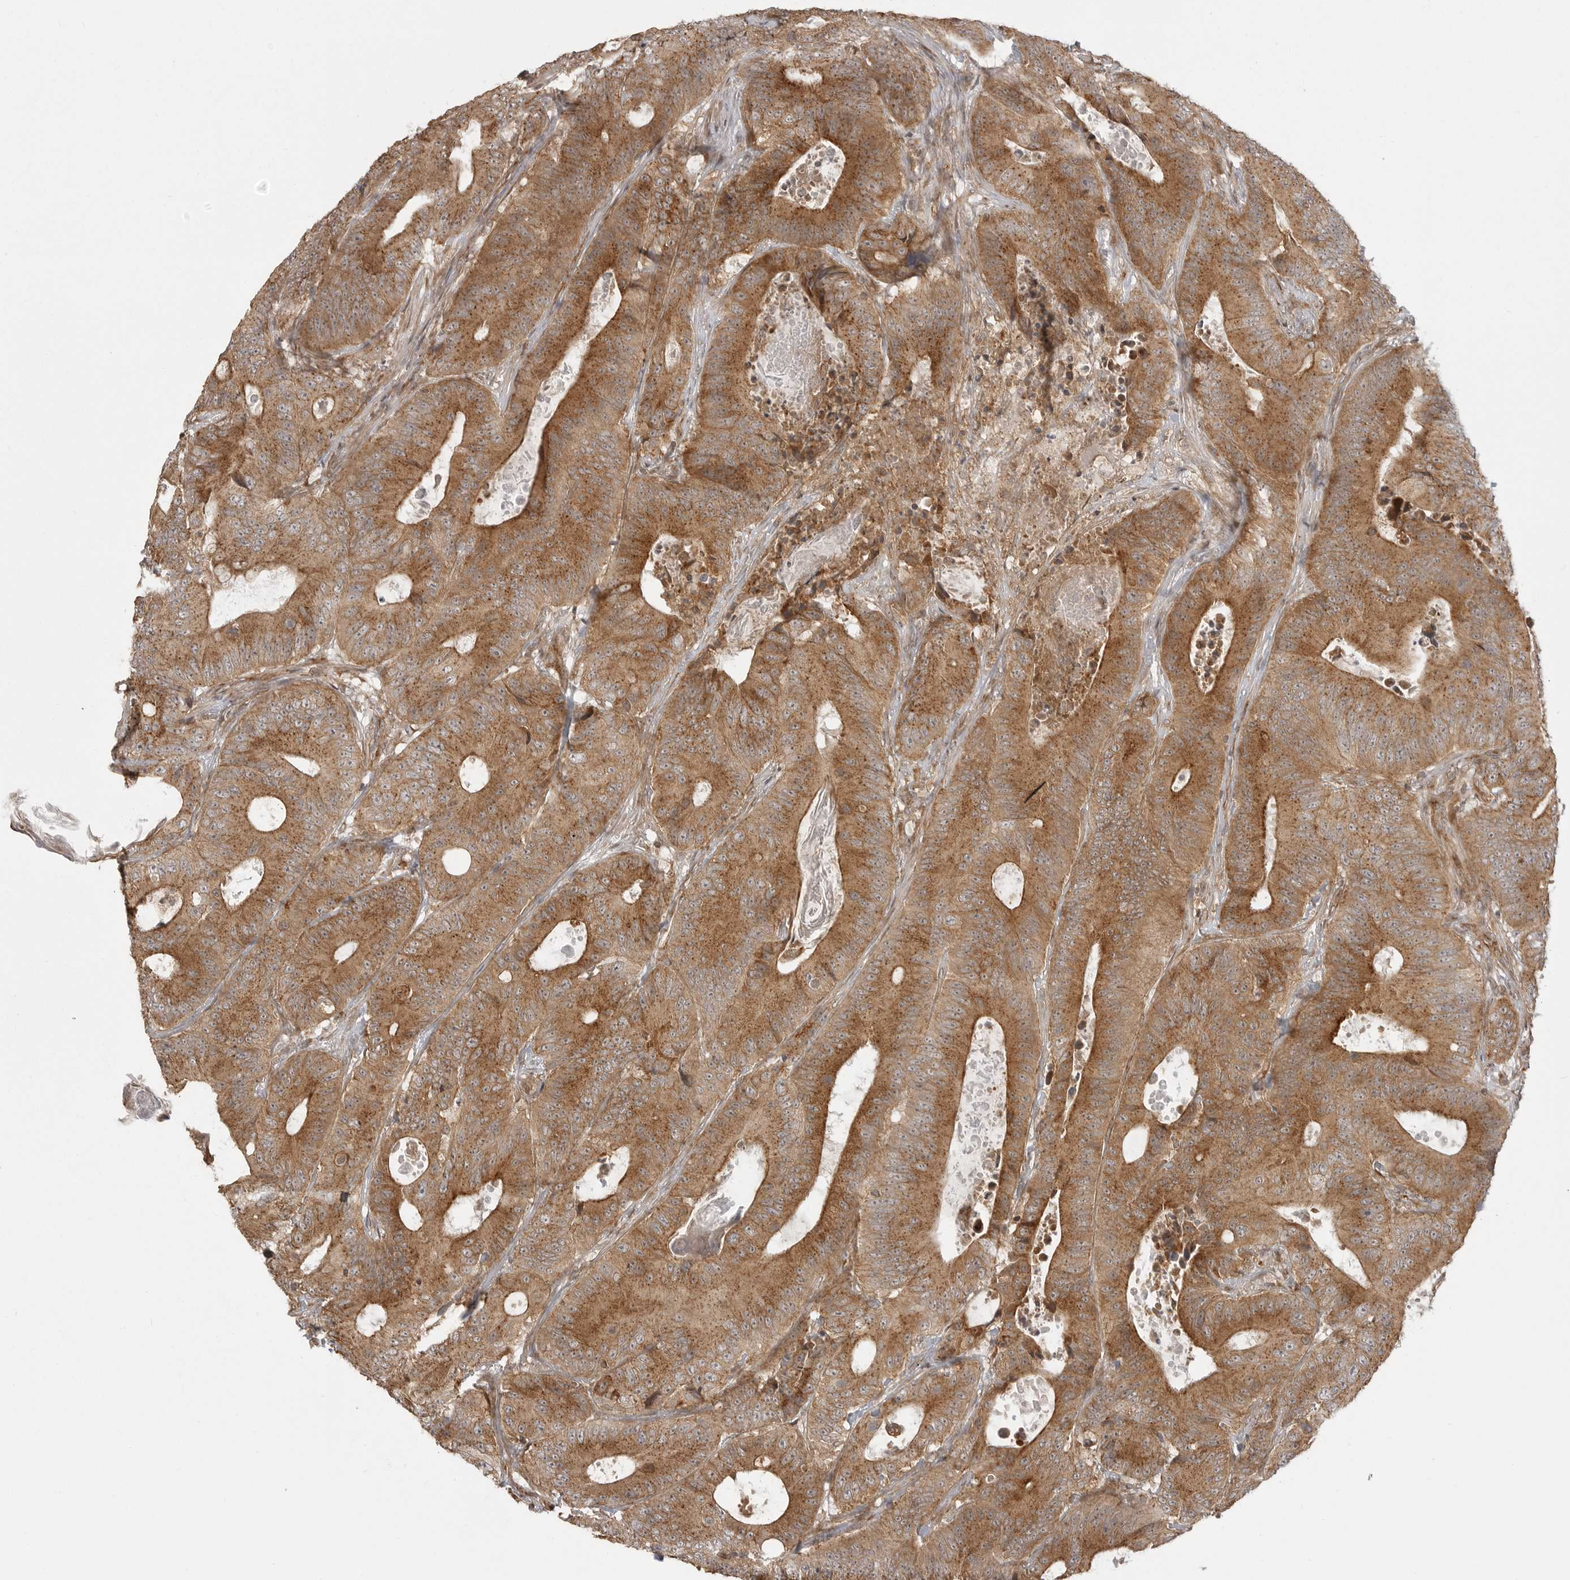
{"staining": {"intensity": "moderate", "quantity": ">75%", "location": "cytoplasmic/membranous"}, "tissue": "colorectal cancer", "cell_type": "Tumor cells", "image_type": "cancer", "snomed": [{"axis": "morphology", "description": "Adenocarcinoma, NOS"}, {"axis": "topography", "description": "Colon"}], "caption": "Moderate cytoplasmic/membranous protein positivity is seen in about >75% of tumor cells in colorectal adenocarcinoma.", "gene": "FAT3", "patient": {"sex": "male", "age": 83}}